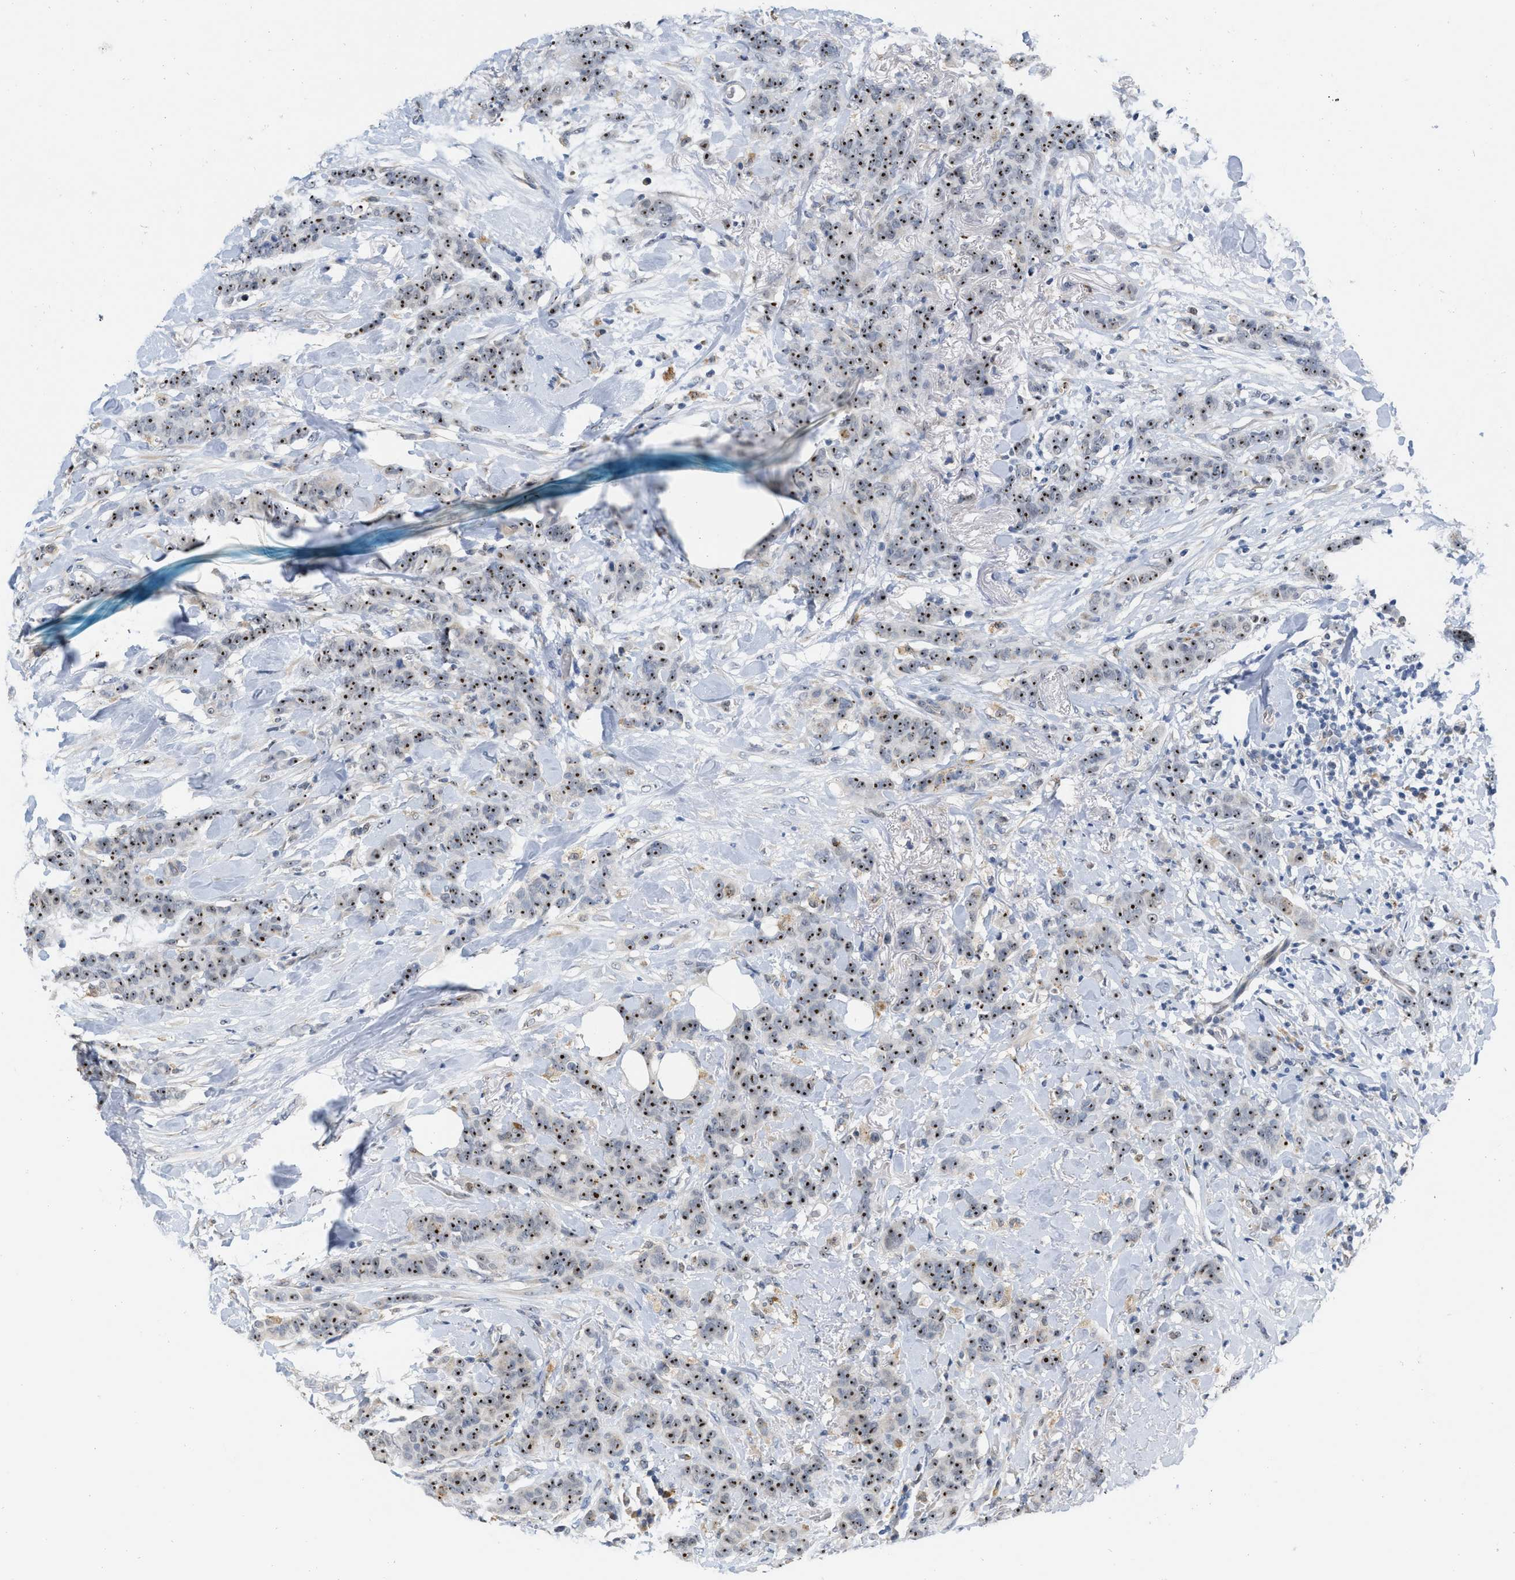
{"staining": {"intensity": "strong", "quantity": ">75%", "location": "nuclear"}, "tissue": "breast cancer", "cell_type": "Tumor cells", "image_type": "cancer", "snomed": [{"axis": "morphology", "description": "Normal tissue, NOS"}, {"axis": "morphology", "description": "Duct carcinoma"}, {"axis": "topography", "description": "Breast"}], "caption": "Immunohistochemical staining of human breast intraductal carcinoma displays high levels of strong nuclear protein staining in about >75% of tumor cells. Nuclei are stained in blue.", "gene": "ELAC2", "patient": {"sex": "female", "age": 40}}